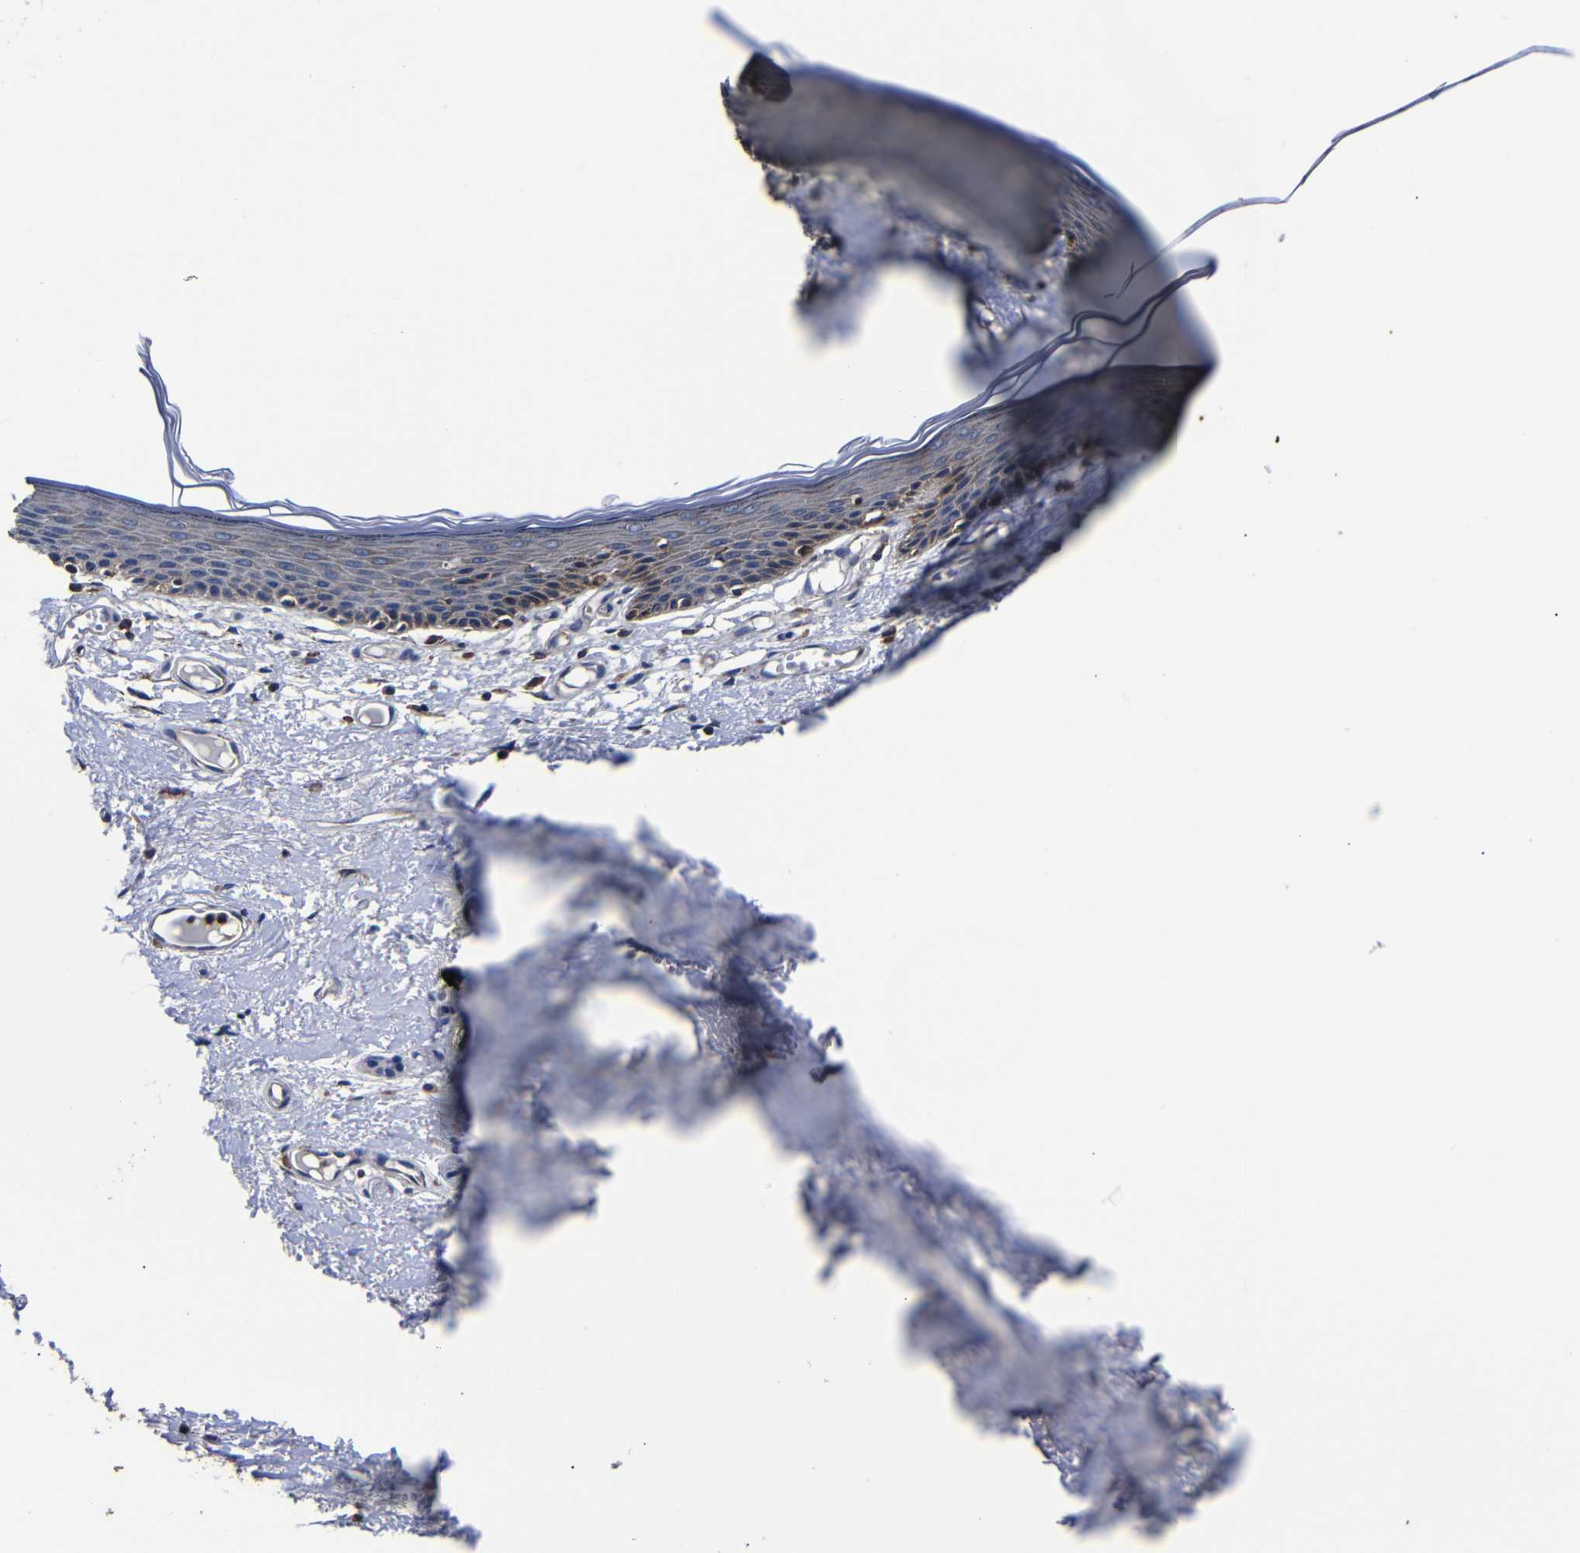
{"staining": {"intensity": "weak", "quantity": "25%-75%", "location": "cytoplasmic/membranous"}, "tissue": "skin", "cell_type": "Epidermal cells", "image_type": "normal", "snomed": [{"axis": "morphology", "description": "Normal tissue, NOS"}, {"axis": "topography", "description": "Vulva"}], "caption": "Brown immunohistochemical staining in benign skin displays weak cytoplasmic/membranous expression in approximately 25%-75% of epidermal cells.", "gene": "SCN9A", "patient": {"sex": "female", "age": 54}}